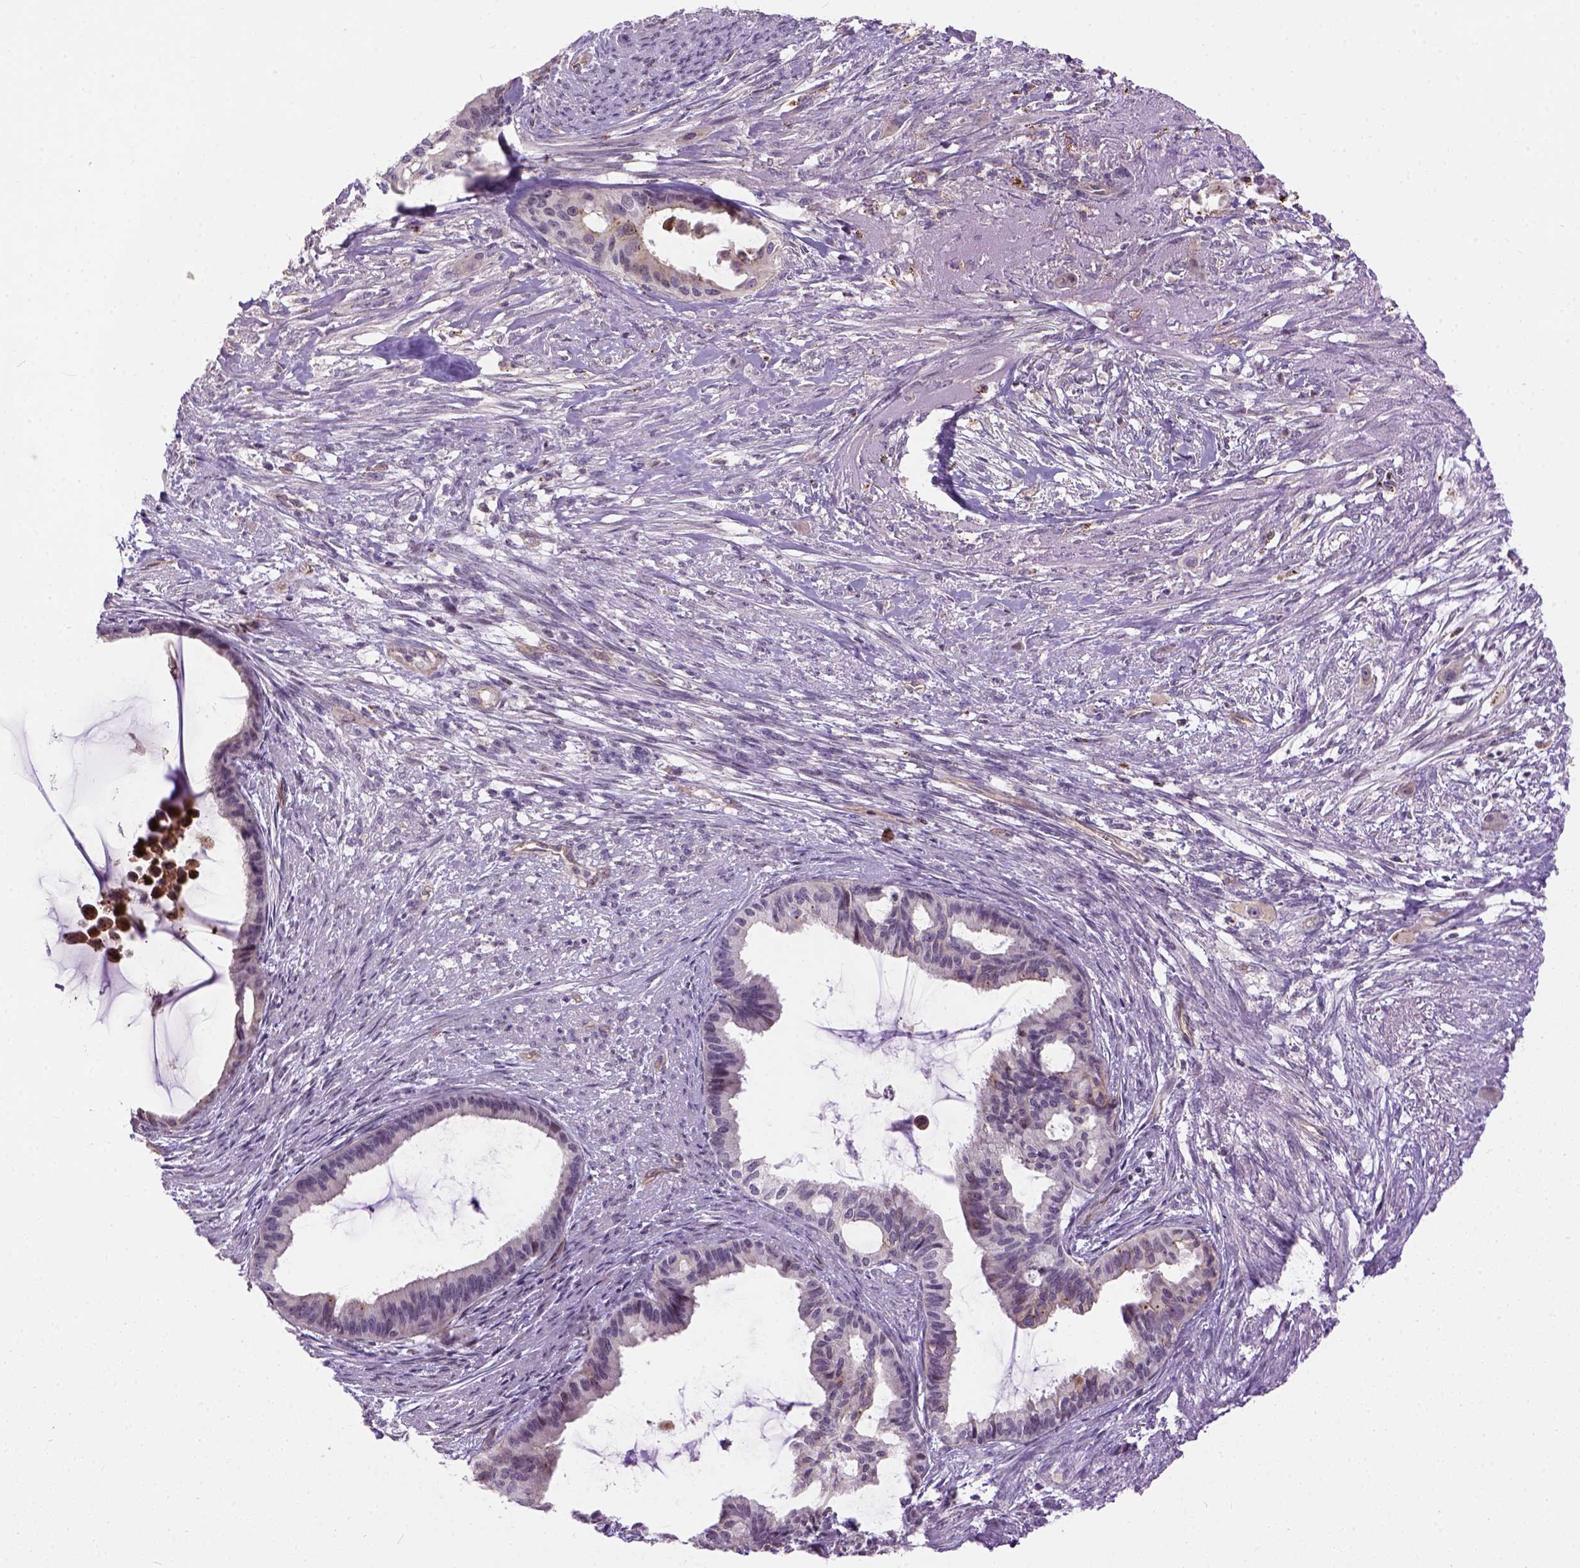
{"staining": {"intensity": "weak", "quantity": "<25%", "location": "cytoplasmic/membranous"}, "tissue": "endometrial cancer", "cell_type": "Tumor cells", "image_type": "cancer", "snomed": [{"axis": "morphology", "description": "Adenocarcinoma, NOS"}, {"axis": "topography", "description": "Endometrium"}], "caption": "A histopathology image of adenocarcinoma (endometrial) stained for a protein shows no brown staining in tumor cells. (Stains: DAB immunohistochemistry with hematoxylin counter stain, Microscopy: brightfield microscopy at high magnification).", "gene": "KAZN", "patient": {"sex": "female", "age": 86}}